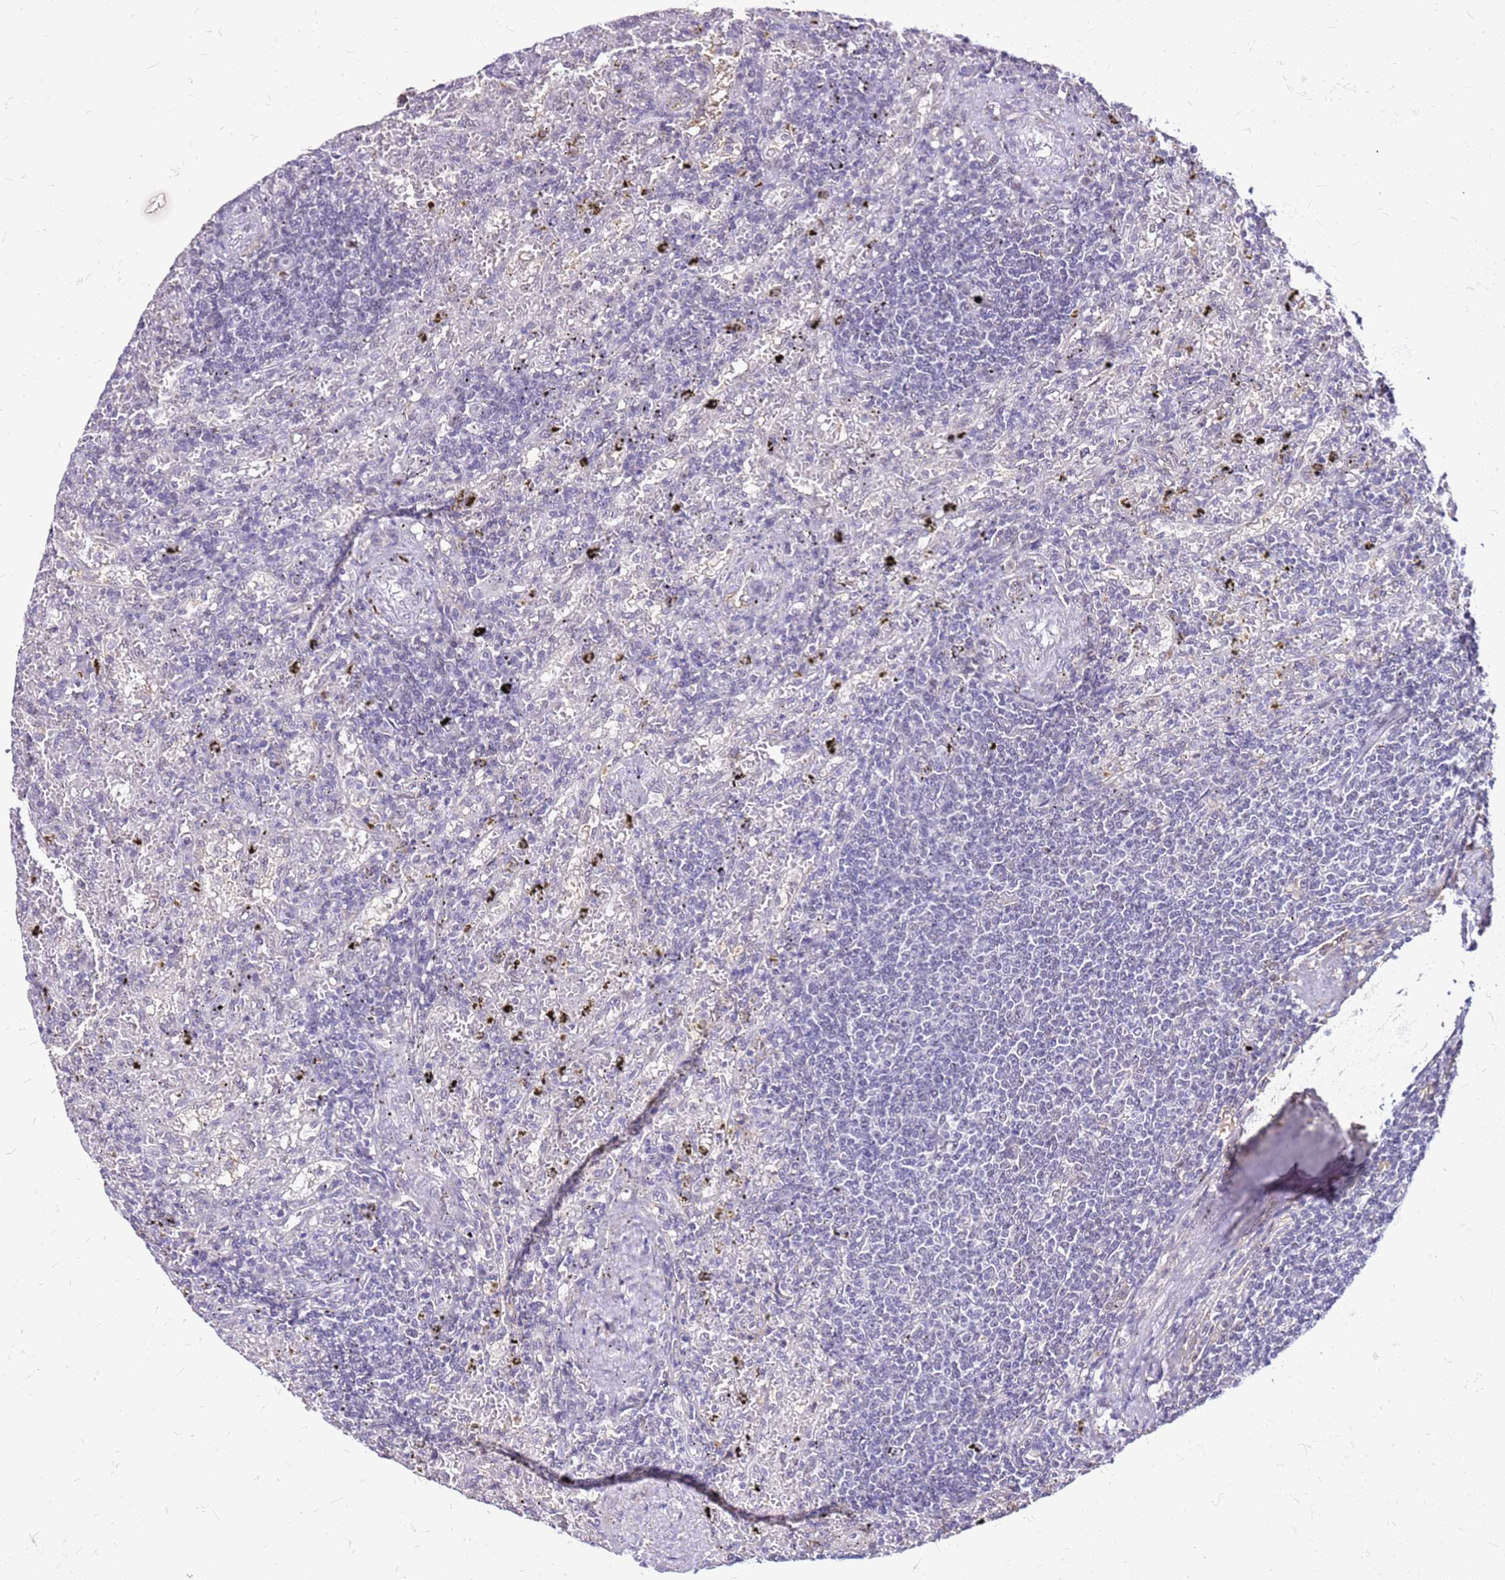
{"staining": {"intensity": "negative", "quantity": "none", "location": "none"}, "tissue": "lymphoma", "cell_type": "Tumor cells", "image_type": "cancer", "snomed": [{"axis": "morphology", "description": "Malignant lymphoma, non-Hodgkin's type, Low grade"}, {"axis": "topography", "description": "Spleen"}], "caption": "The IHC histopathology image has no significant expression in tumor cells of low-grade malignant lymphoma, non-Hodgkin's type tissue.", "gene": "ALDH1A3", "patient": {"sex": "male", "age": 76}}